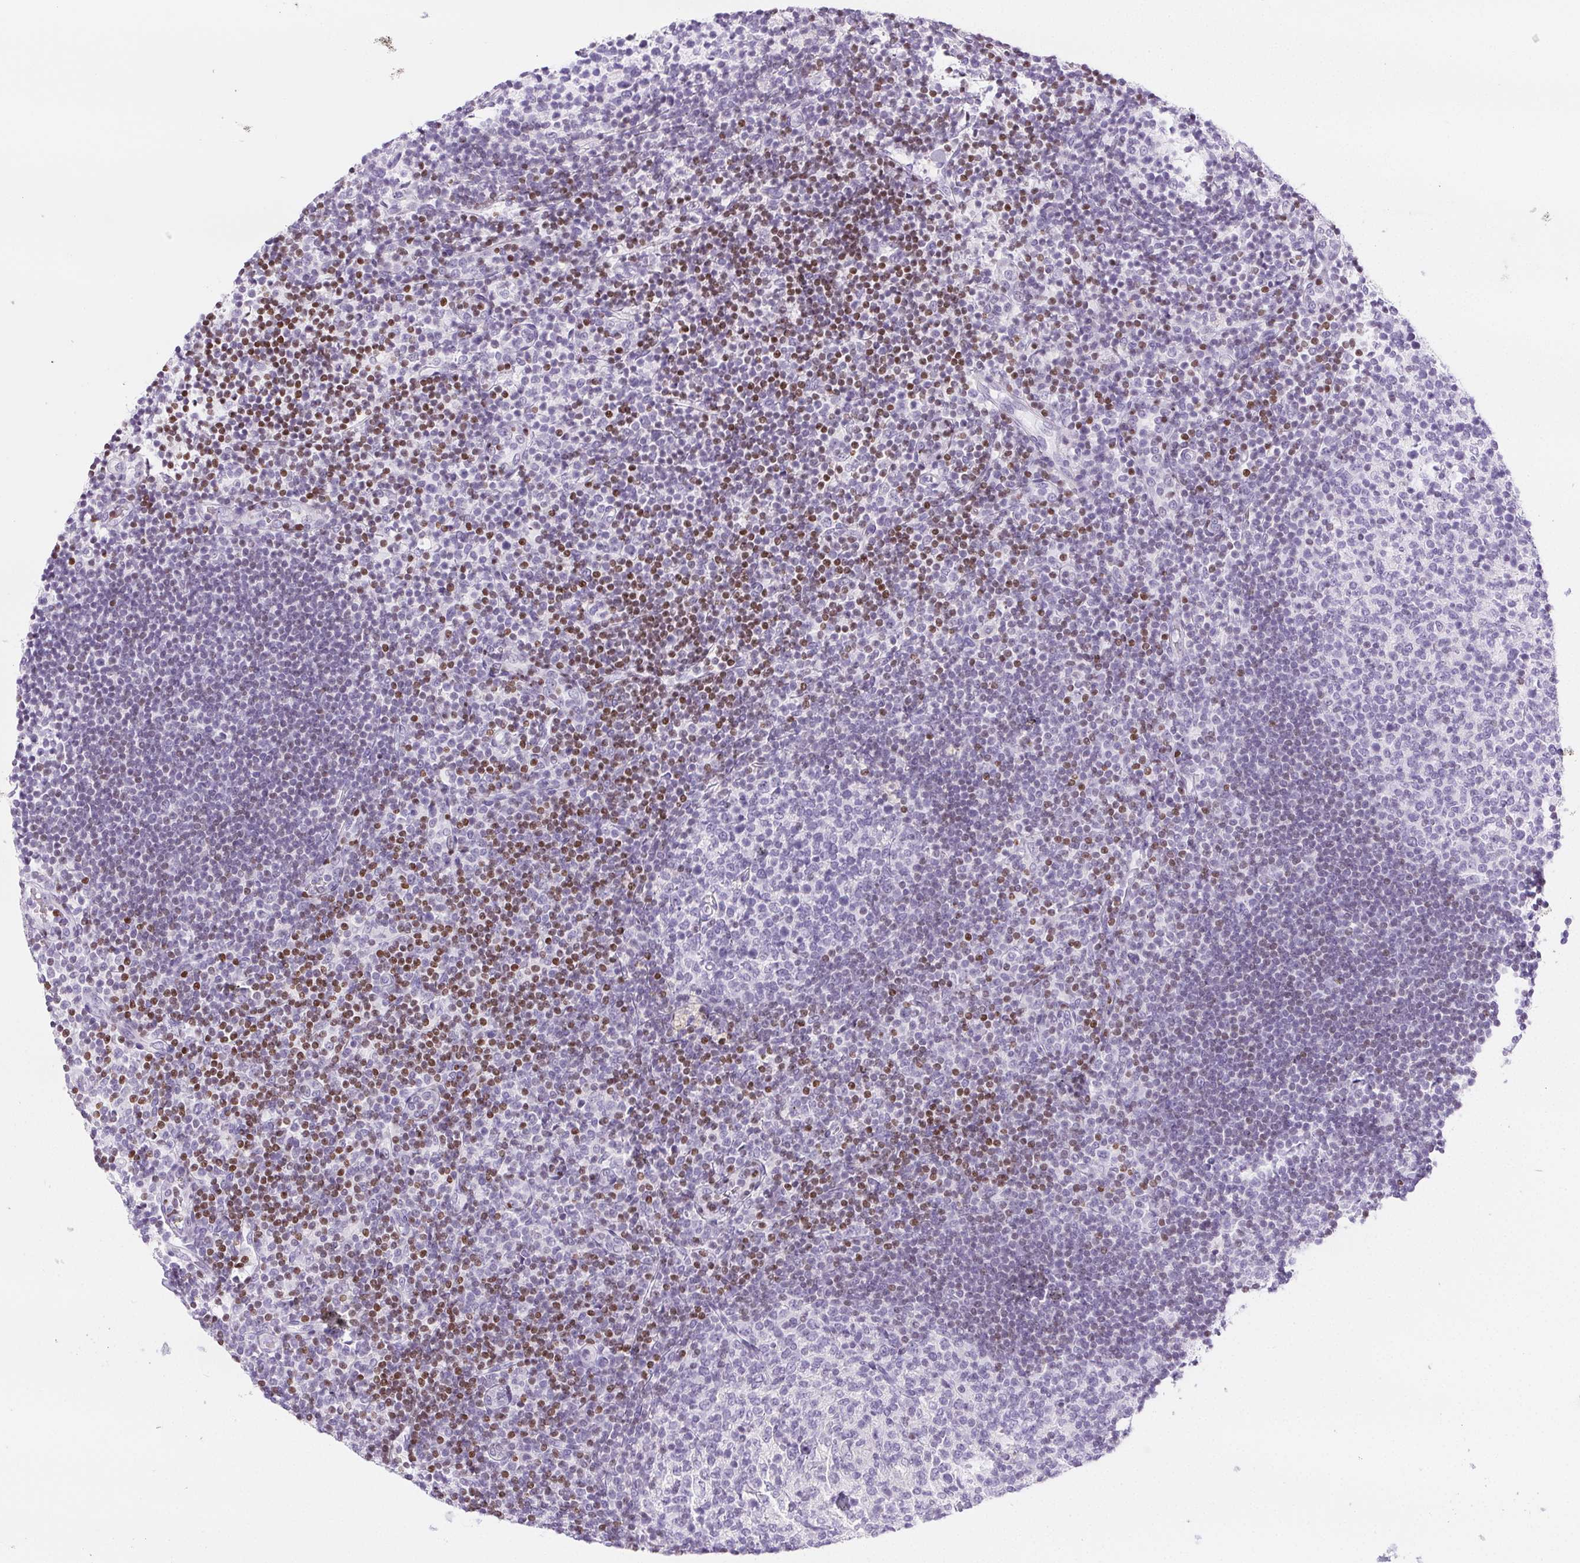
{"staining": {"intensity": "negative", "quantity": "none", "location": "none"}, "tissue": "tonsil", "cell_type": "Germinal center cells", "image_type": "normal", "snomed": [{"axis": "morphology", "description": "Normal tissue, NOS"}, {"axis": "topography", "description": "Tonsil"}], "caption": "Immunohistochemistry histopathology image of normal tonsil stained for a protein (brown), which reveals no staining in germinal center cells.", "gene": "BEND2", "patient": {"sex": "female", "age": 10}}